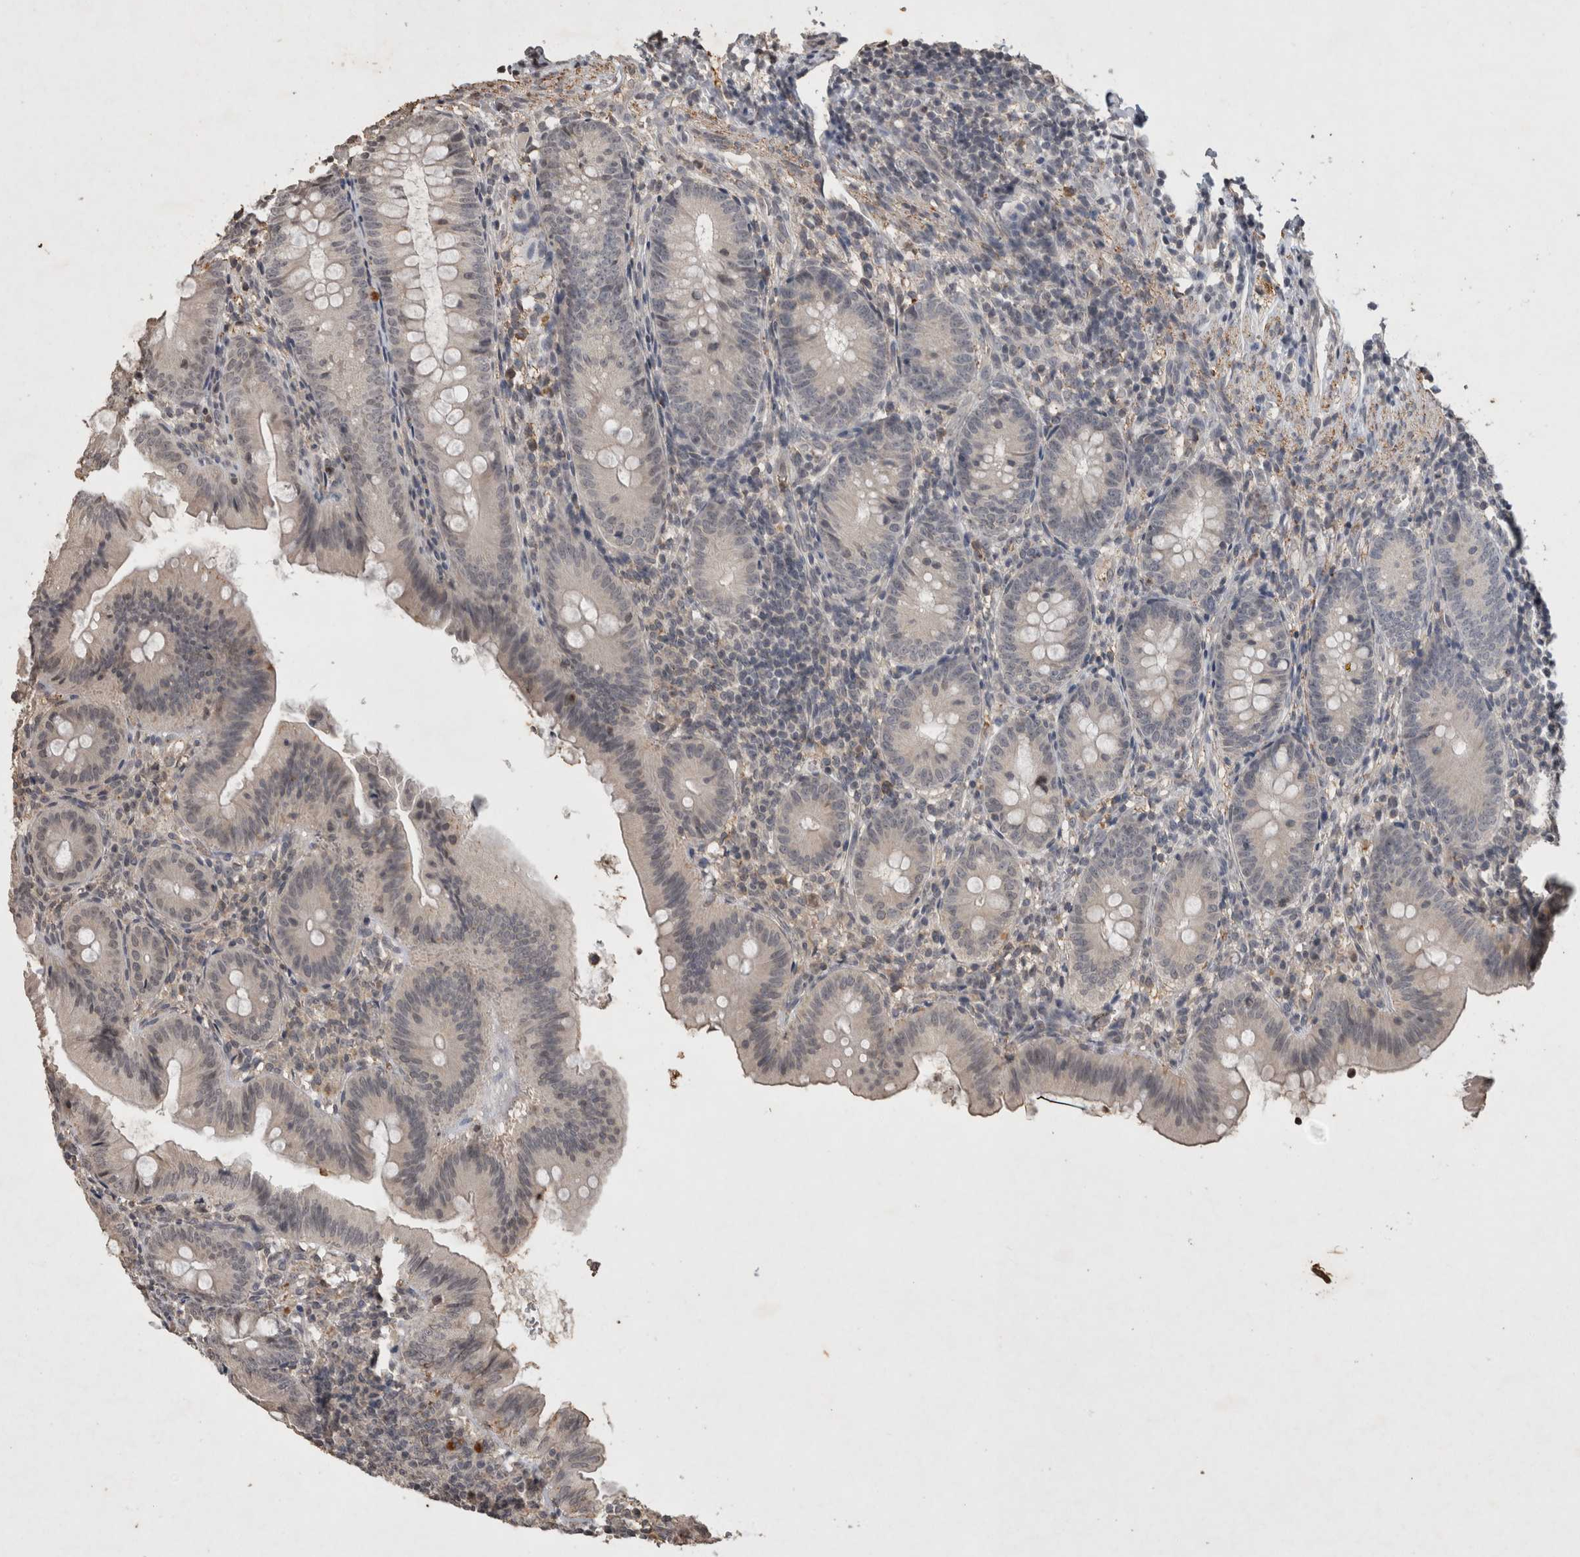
{"staining": {"intensity": "negative", "quantity": "none", "location": "none"}, "tissue": "appendix", "cell_type": "Glandular cells", "image_type": "normal", "snomed": [{"axis": "morphology", "description": "Normal tissue, NOS"}, {"axis": "topography", "description": "Appendix"}], "caption": "Immunohistochemistry photomicrograph of benign human appendix stained for a protein (brown), which exhibits no positivity in glandular cells.", "gene": "HRK", "patient": {"sex": "male", "age": 1}}